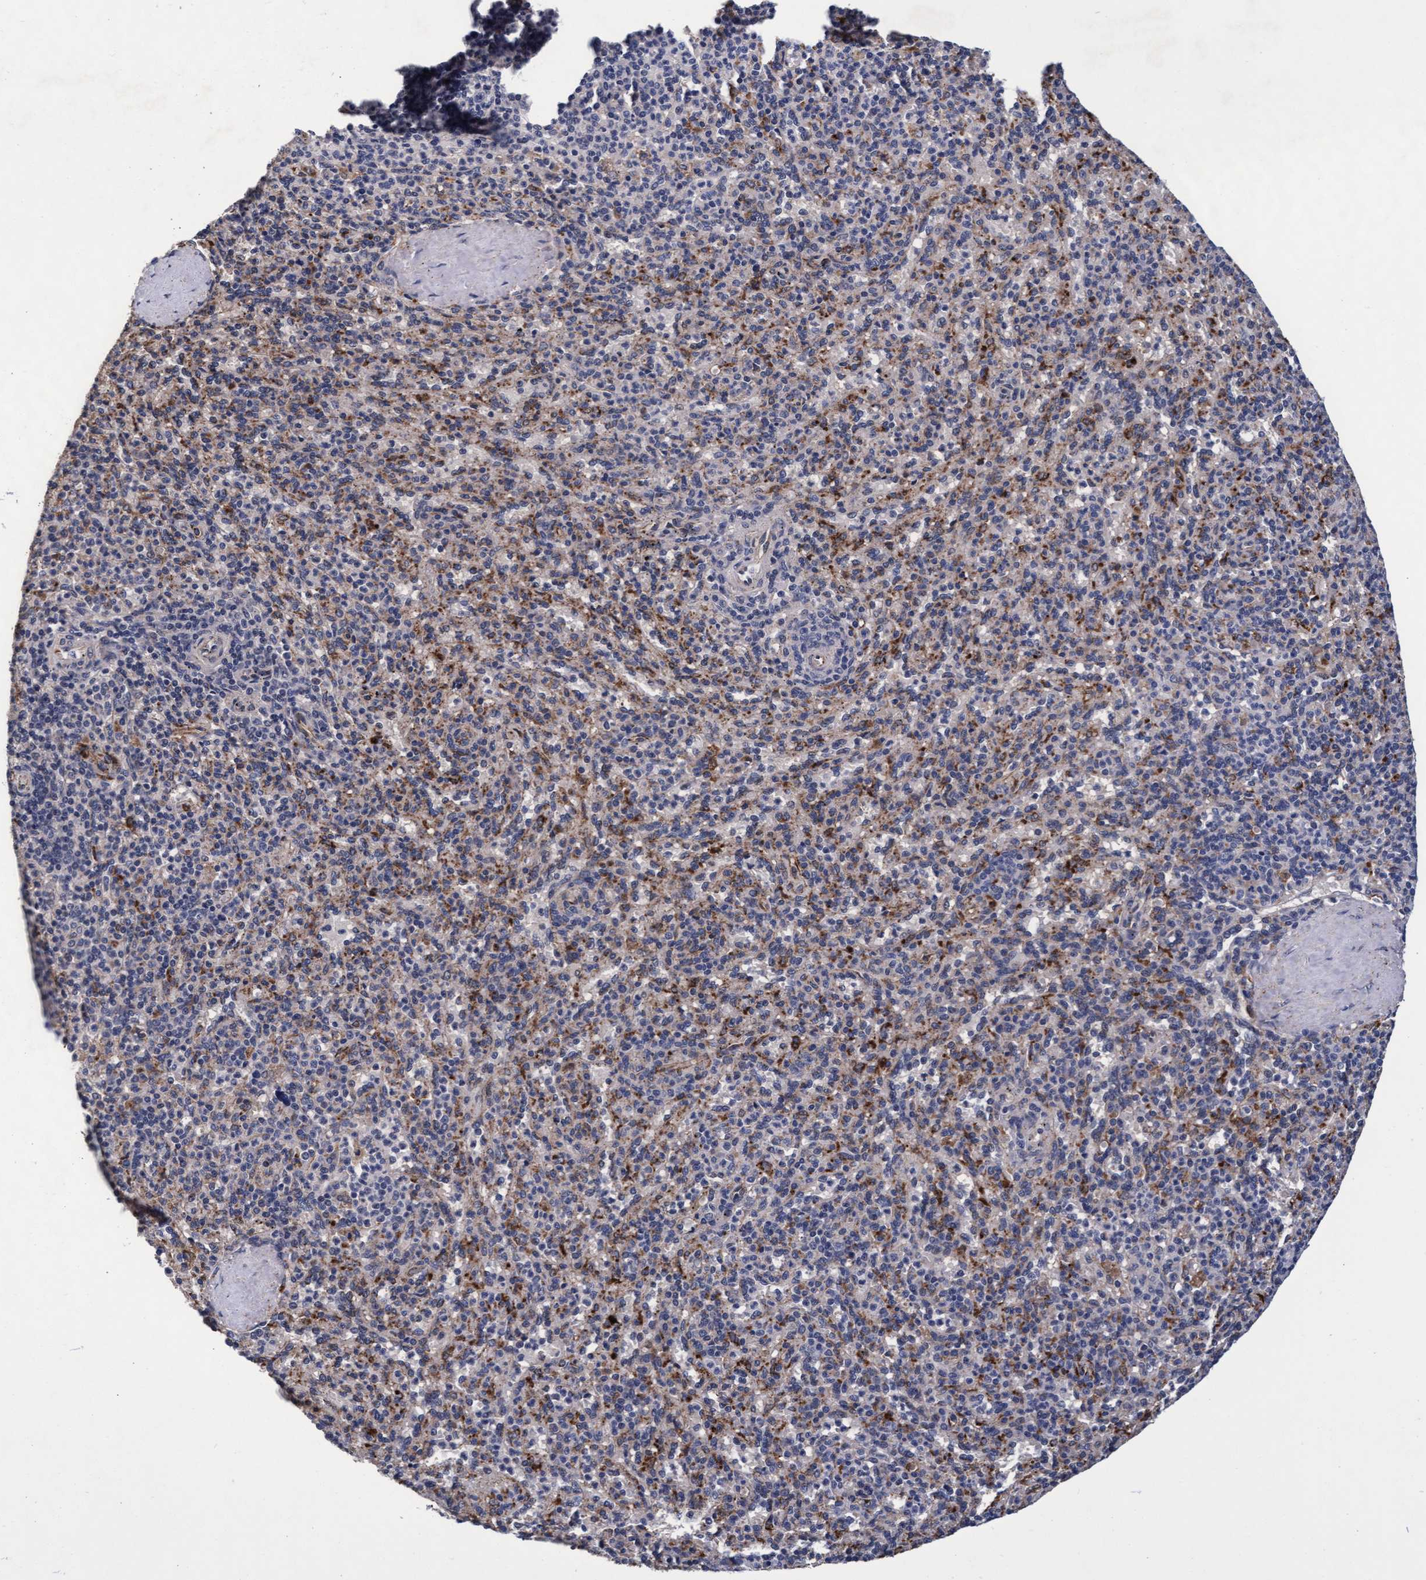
{"staining": {"intensity": "moderate", "quantity": "<25%", "location": "cytoplasmic/membranous"}, "tissue": "spleen", "cell_type": "Cells in red pulp", "image_type": "normal", "snomed": [{"axis": "morphology", "description": "Normal tissue, NOS"}, {"axis": "topography", "description": "Spleen"}], "caption": "Protein expression by IHC demonstrates moderate cytoplasmic/membranous expression in about <25% of cells in red pulp in normal spleen.", "gene": "CPQ", "patient": {"sex": "male", "age": 36}}